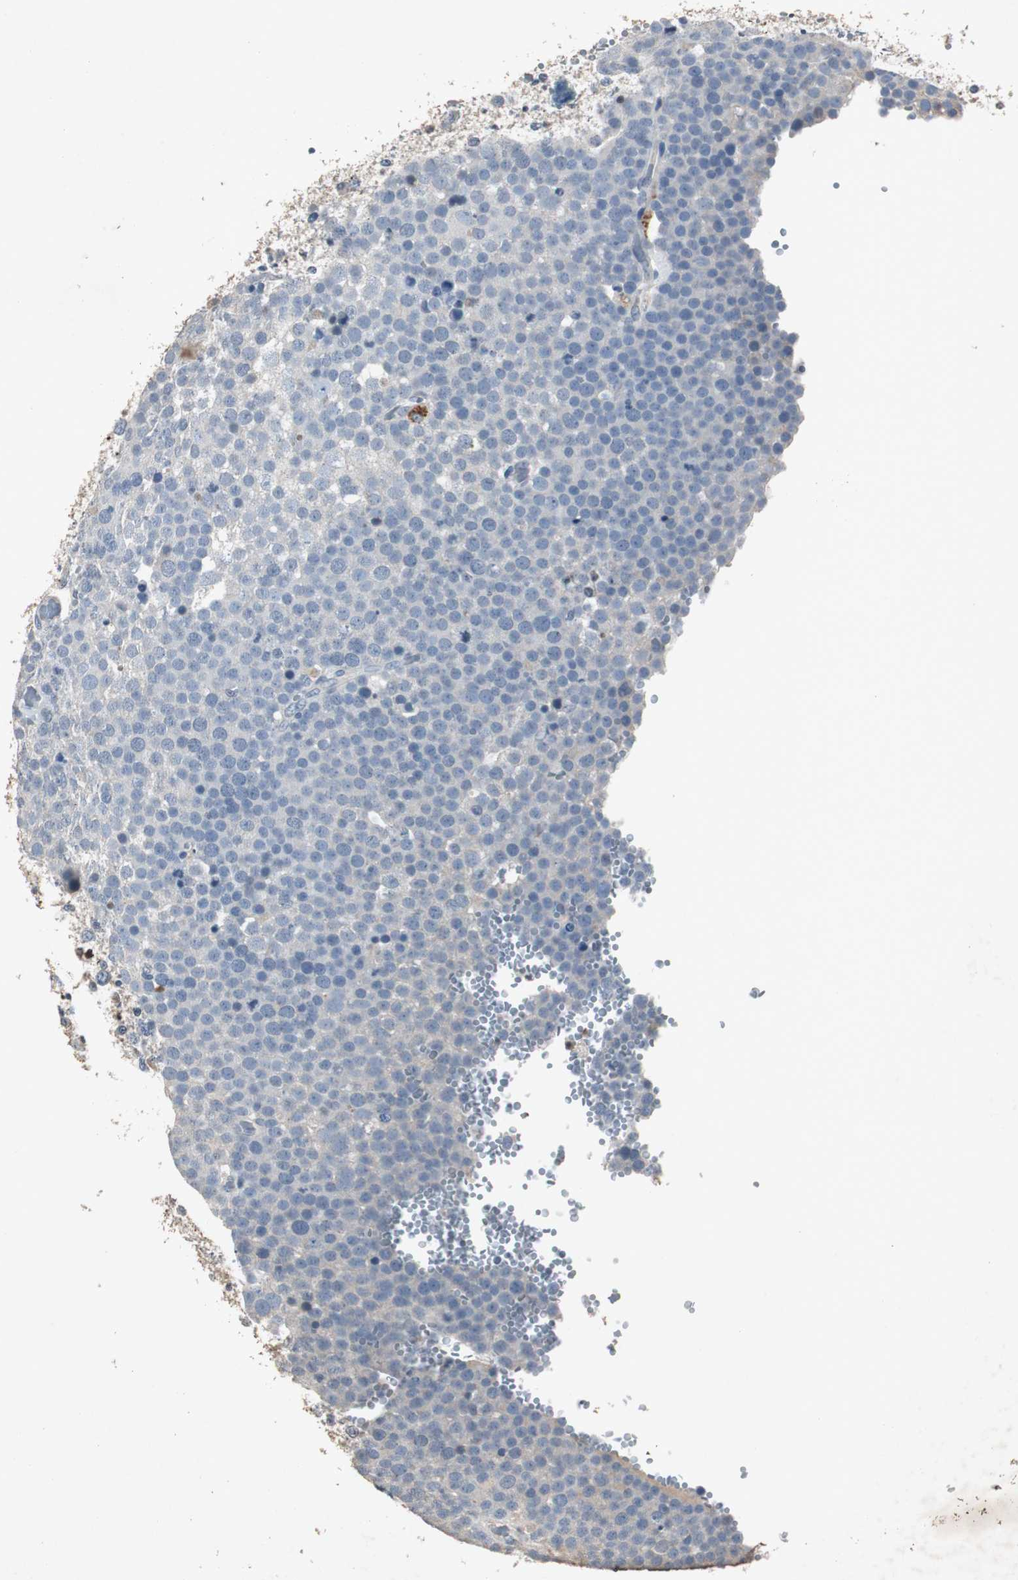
{"staining": {"intensity": "negative", "quantity": "none", "location": "none"}, "tissue": "testis cancer", "cell_type": "Tumor cells", "image_type": "cancer", "snomed": [{"axis": "morphology", "description": "Seminoma, NOS"}, {"axis": "topography", "description": "Testis"}], "caption": "Immunohistochemistry of testis cancer (seminoma) shows no positivity in tumor cells.", "gene": "ADNP2", "patient": {"sex": "male", "age": 71}}